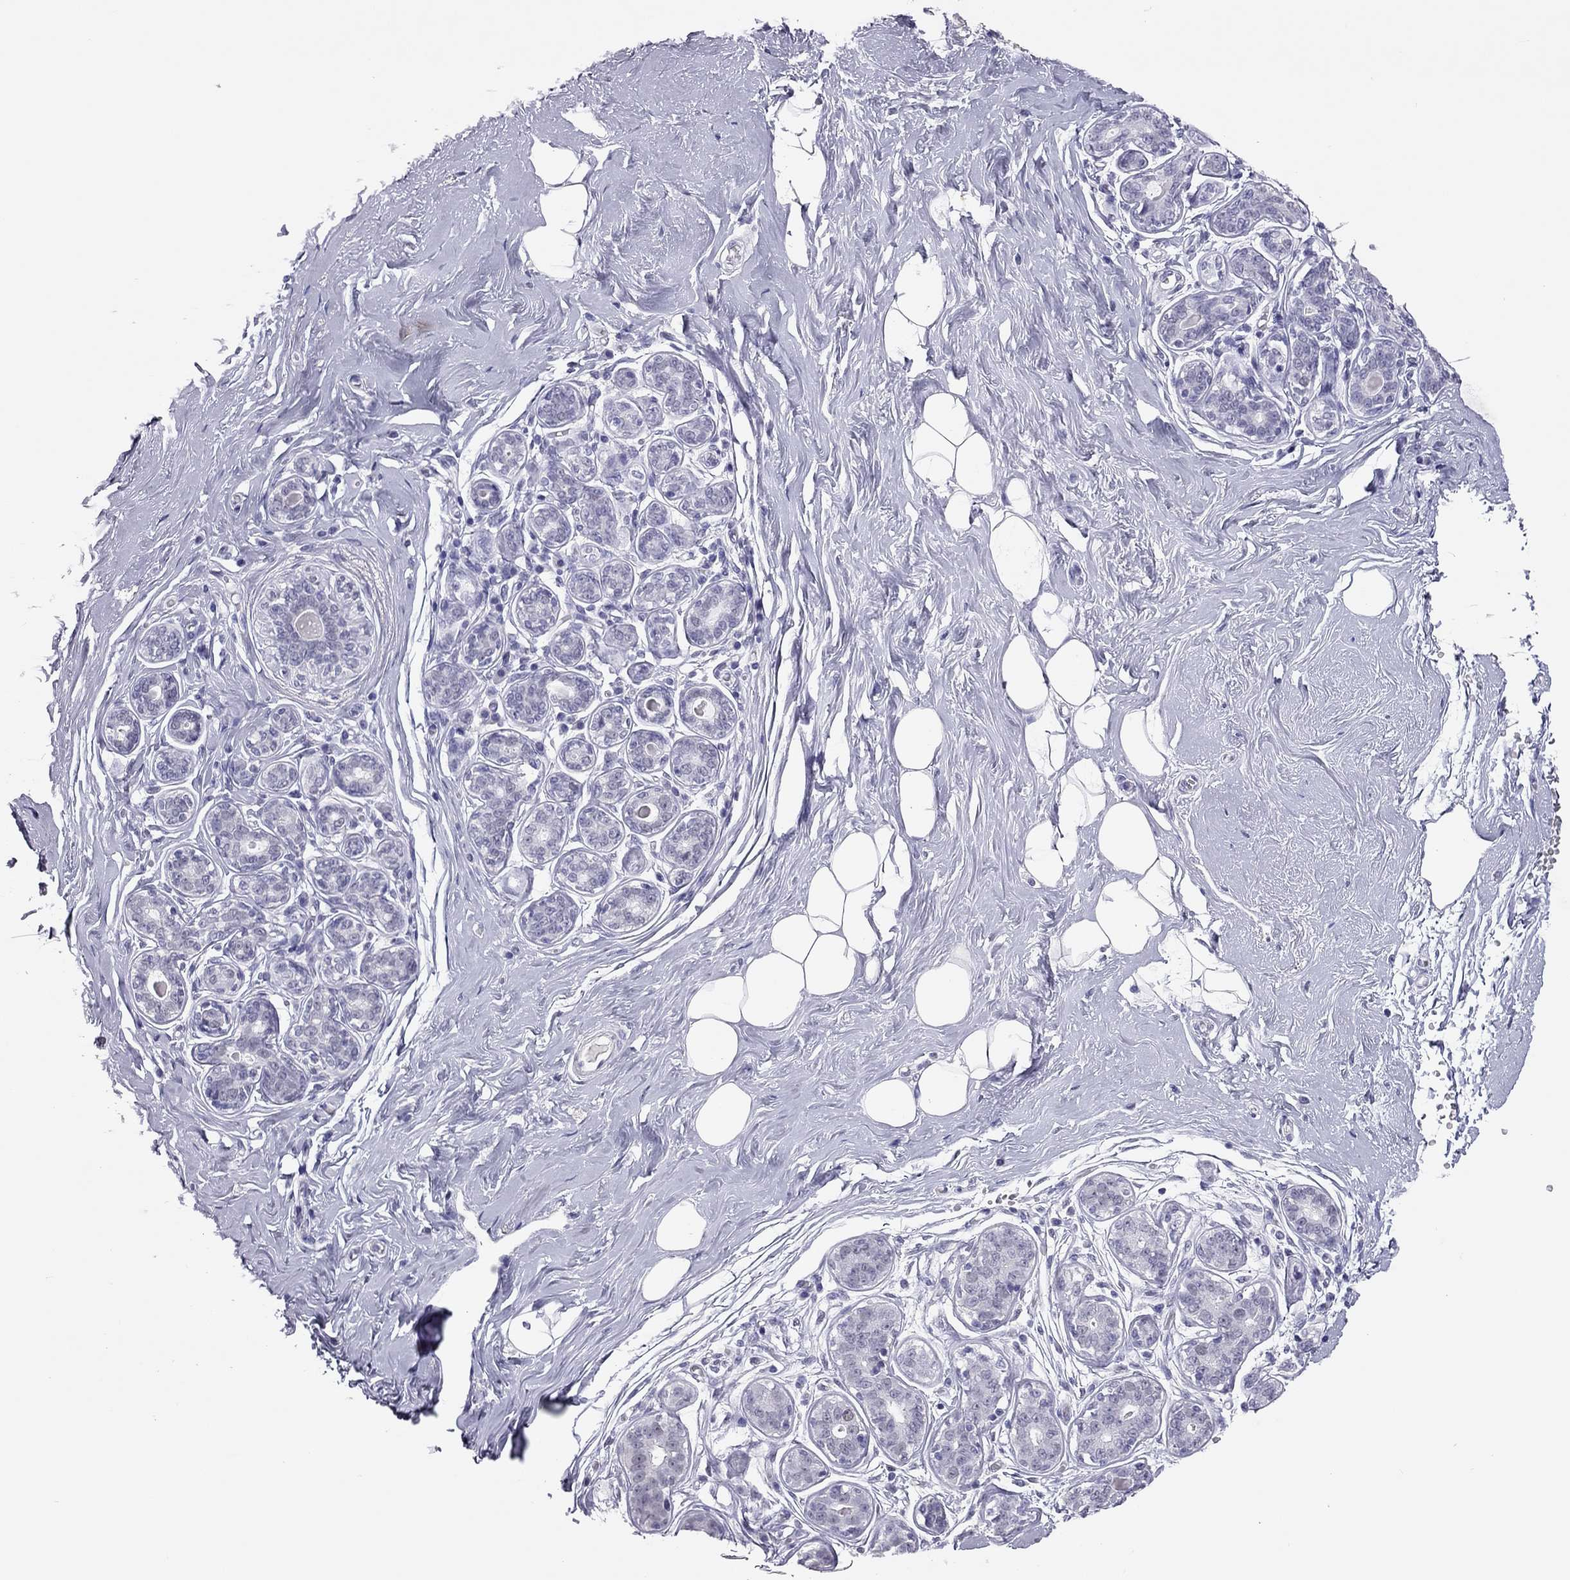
{"staining": {"intensity": "negative", "quantity": "none", "location": "none"}, "tissue": "breast", "cell_type": "Adipocytes", "image_type": "normal", "snomed": [{"axis": "morphology", "description": "Normal tissue, NOS"}, {"axis": "topography", "description": "Skin"}, {"axis": "topography", "description": "Breast"}], "caption": "This is an immunohistochemistry micrograph of benign human breast. There is no expression in adipocytes.", "gene": "PHOX2A", "patient": {"sex": "female", "age": 43}}